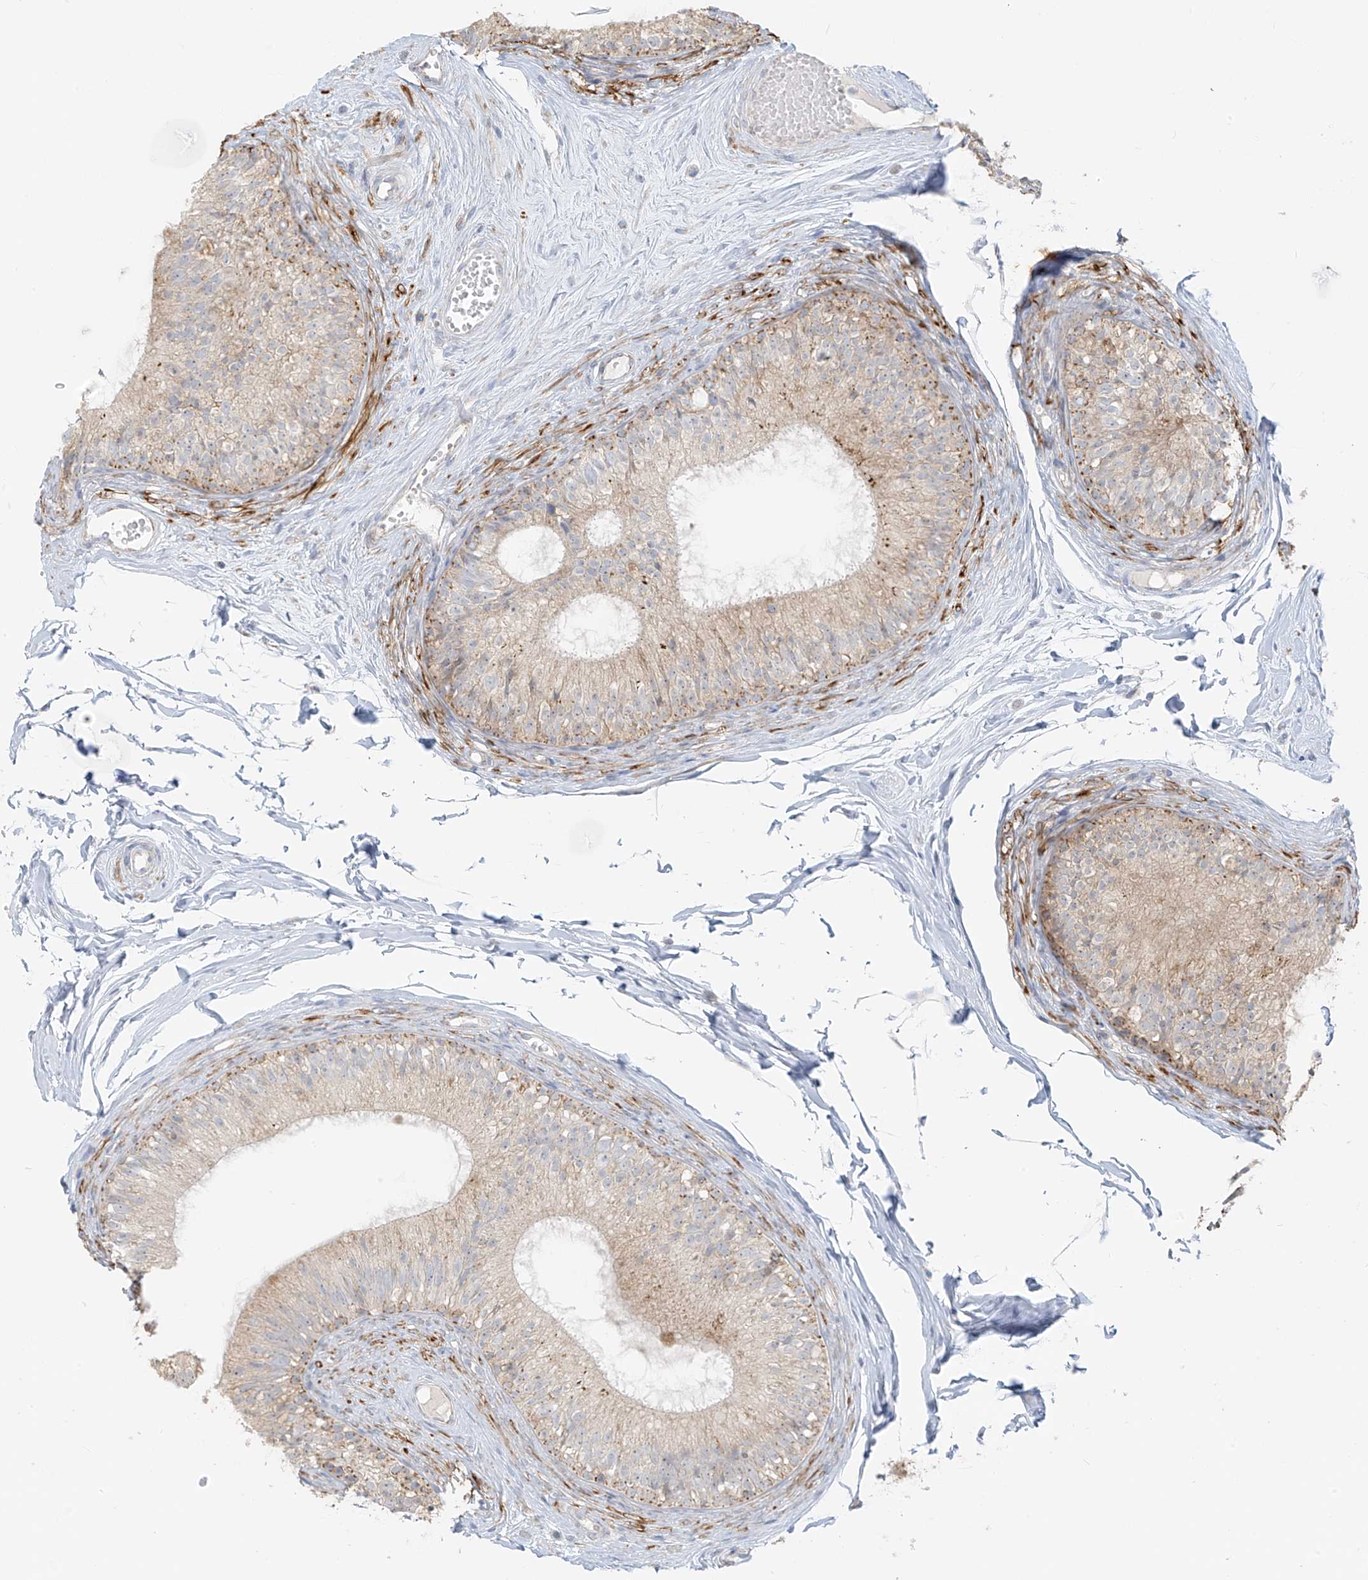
{"staining": {"intensity": "weak", "quantity": "25%-75%", "location": "cytoplasmic/membranous"}, "tissue": "epididymis", "cell_type": "Glandular cells", "image_type": "normal", "snomed": [{"axis": "morphology", "description": "Normal tissue, NOS"}, {"axis": "morphology", "description": "Seminoma in situ"}, {"axis": "topography", "description": "Testis"}, {"axis": "topography", "description": "Epididymis"}], "caption": "The immunohistochemical stain highlights weak cytoplasmic/membranous staining in glandular cells of normal epididymis. (DAB IHC with brightfield microscopy, high magnification).", "gene": "UST", "patient": {"sex": "male", "age": 28}}